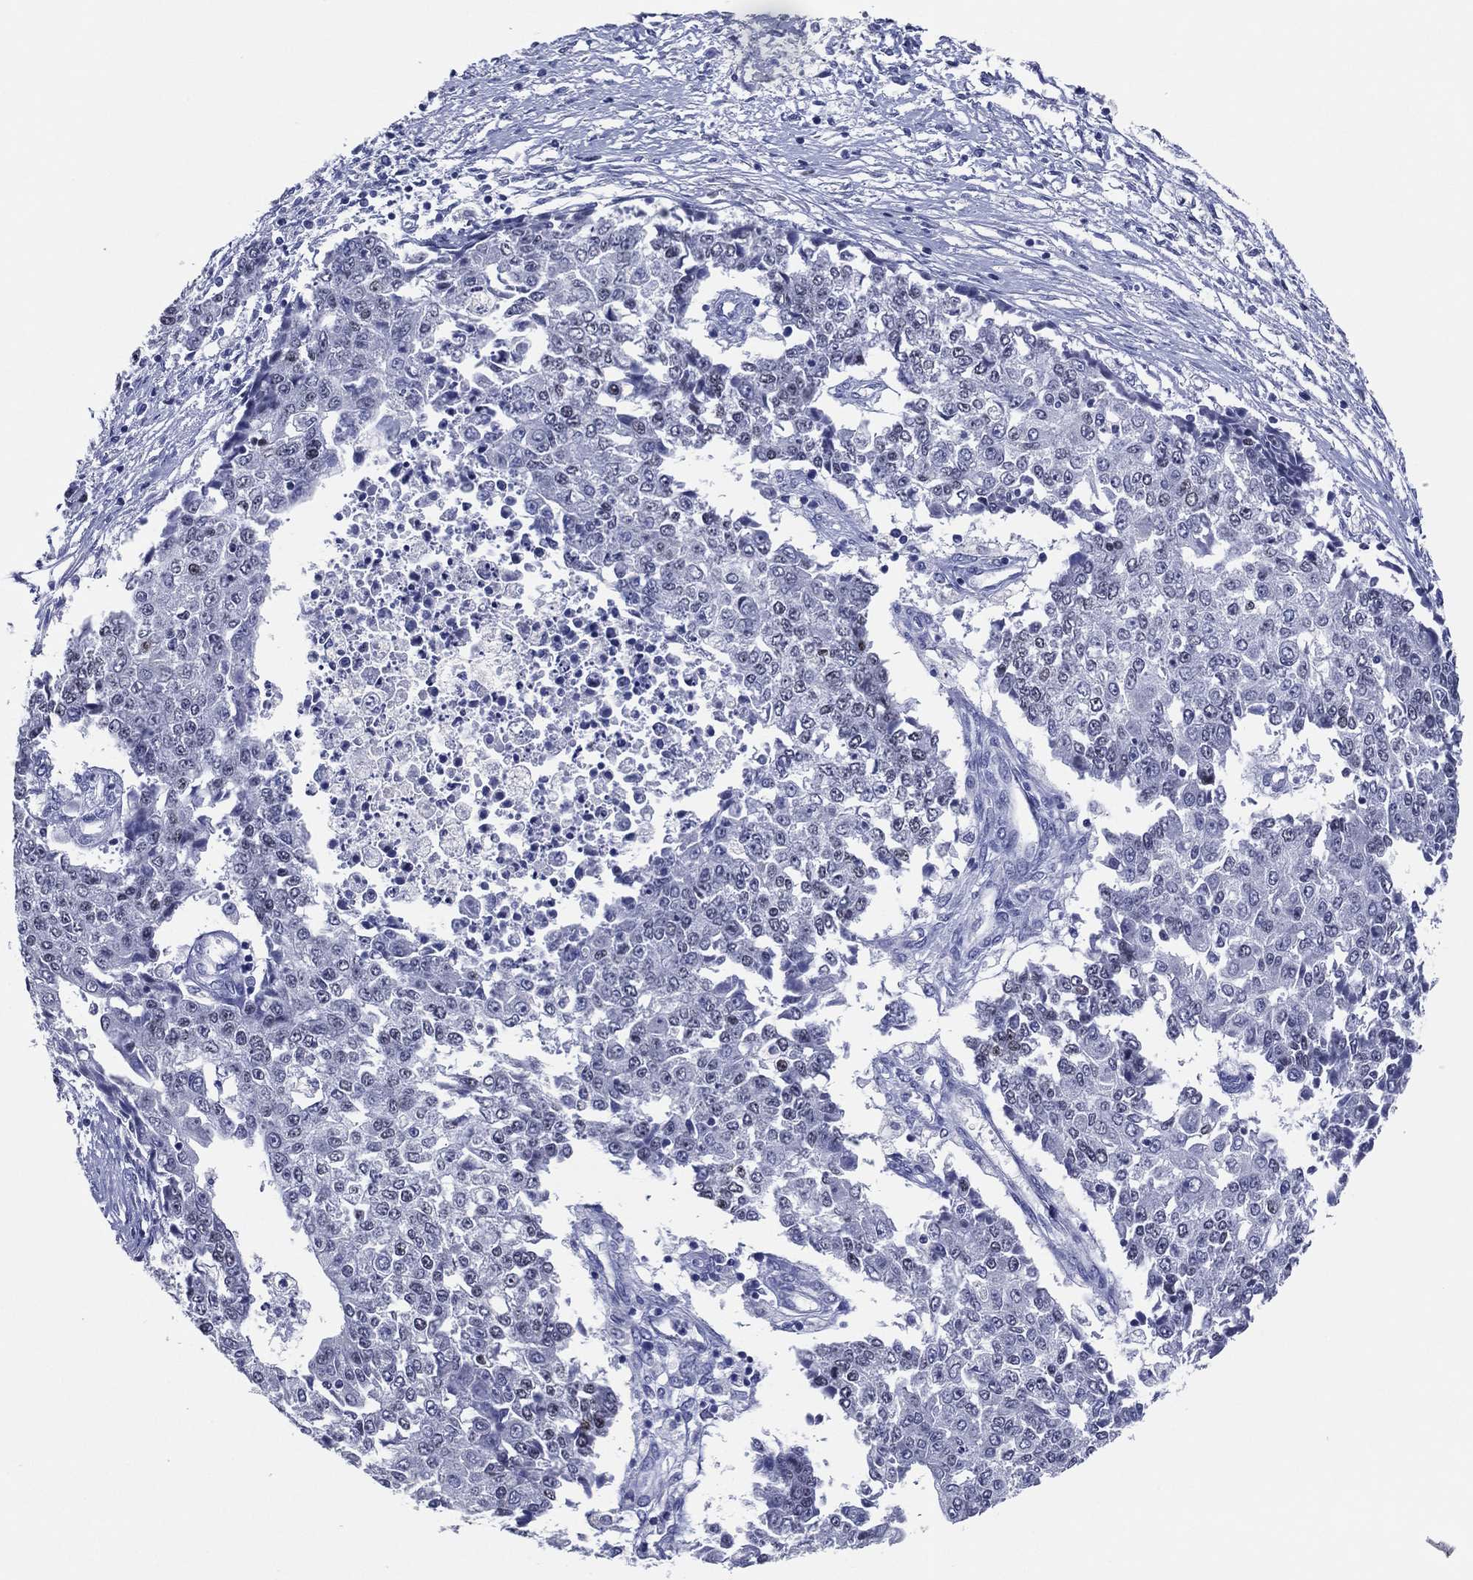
{"staining": {"intensity": "negative", "quantity": "none", "location": "none"}, "tissue": "ovarian cancer", "cell_type": "Tumor cells", "image_type": "cancer", "snomed": [{"axis": "morphology", "description": "Carcinoma, endometroid"}, {"axis": "topography", "description": "Ovary"}], "caption": "Immunohistochemistry histopathology image of neoplastic tissue: endometroid carcinoma (ovarian) stained with DAB exhibits no significant protein staining in tumor cells.", "gene": "TFAP2A", "patient": {"sex": "female", "age": 42}}